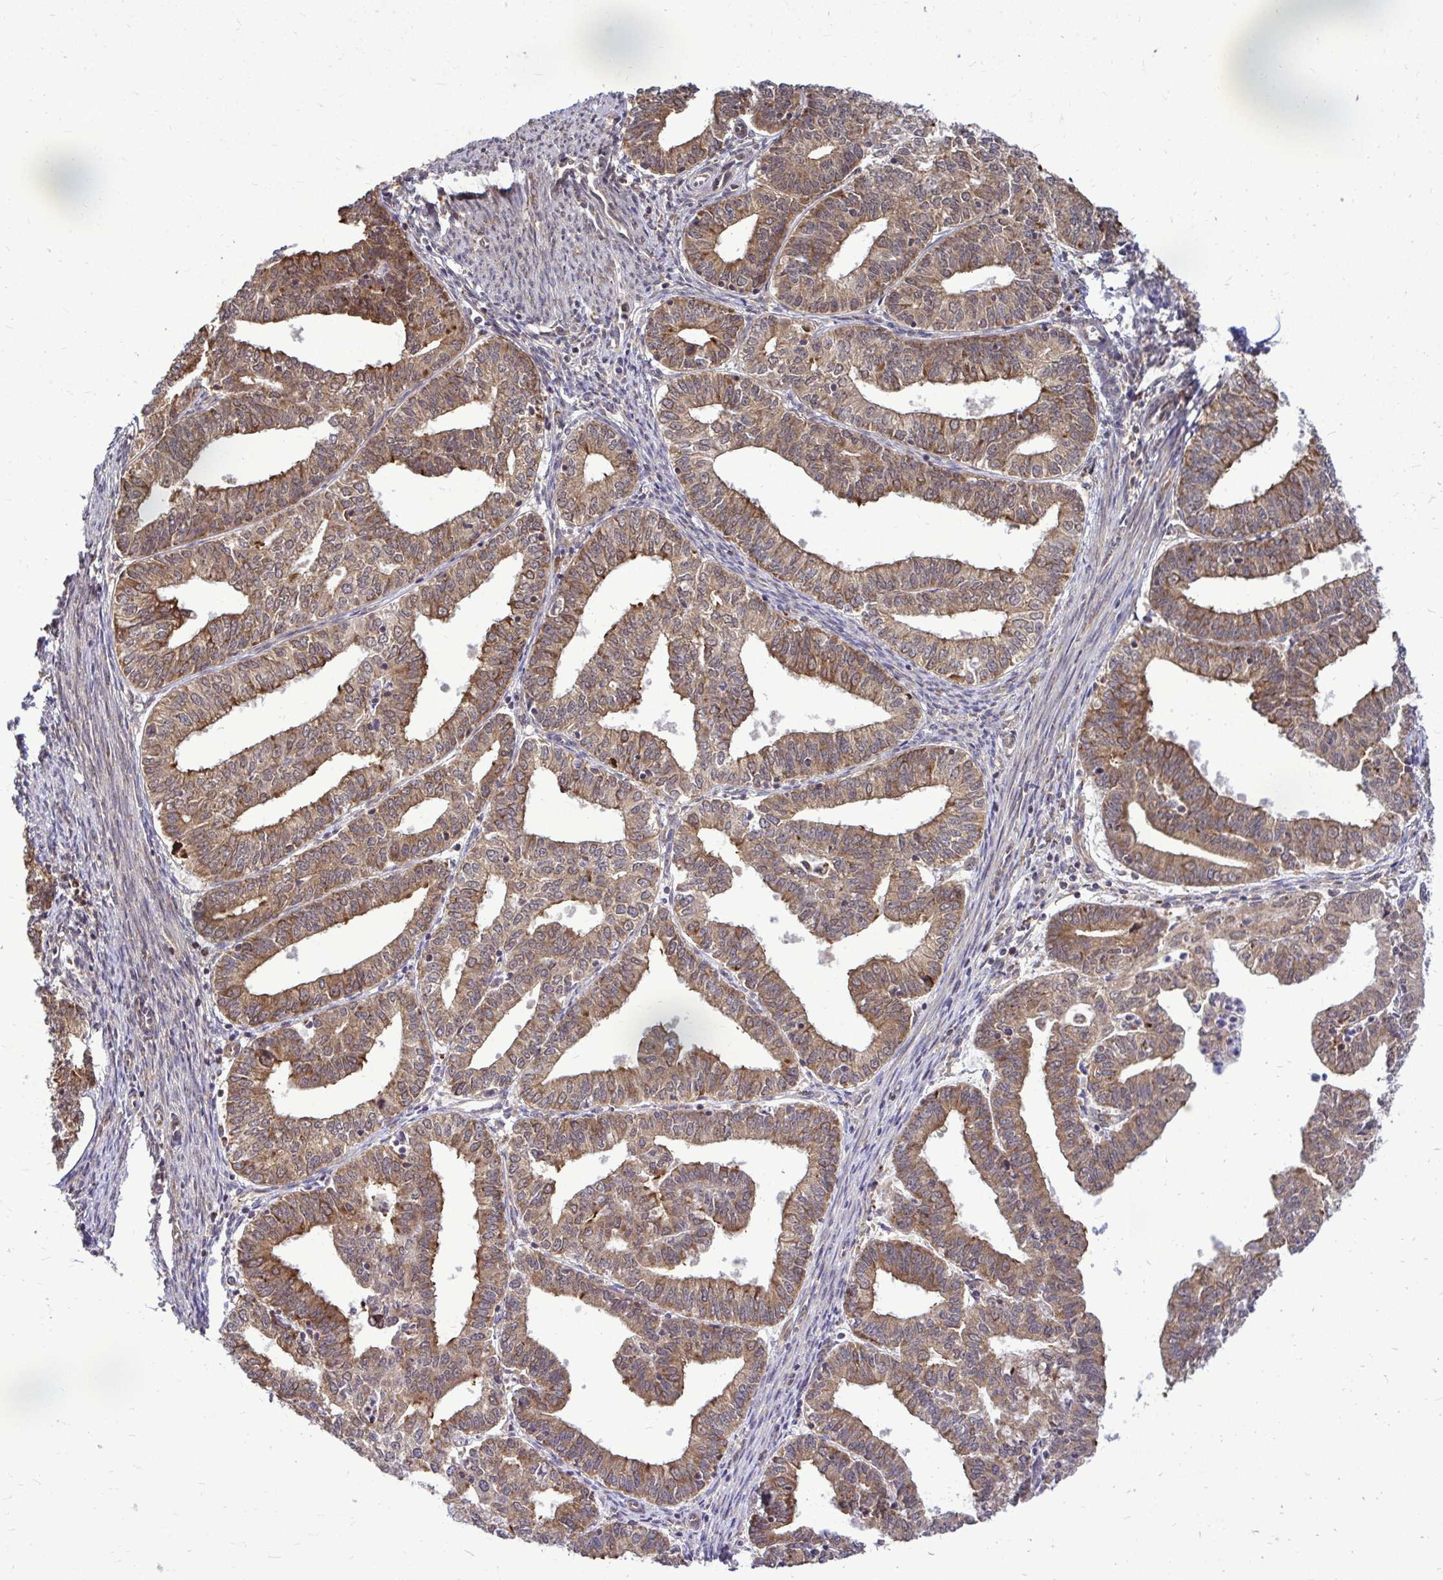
{"staining": {"intensity": "moderate", "quantity": ">75%", "location": "cytoplasmic/membranous"}, "tissue": "endometrial cancer", "cell_type": "Tumor cells", "image_type": "cancer", "snomed": [{"axis": "morphology", "description": "Adenocarcinoma, NOS"}, {"axis": "topography", "description": "Endometrium"}], "caption": "Immunohistochemistry image of adenocarcinoma (endometrial) stained for a protein (brown), which shows medium levels of moderate cytoplasmic/membranous expression in about >75% of tumor cells.", "gene": "FMR1", "patient": {"sex": "female", "age": 61}}